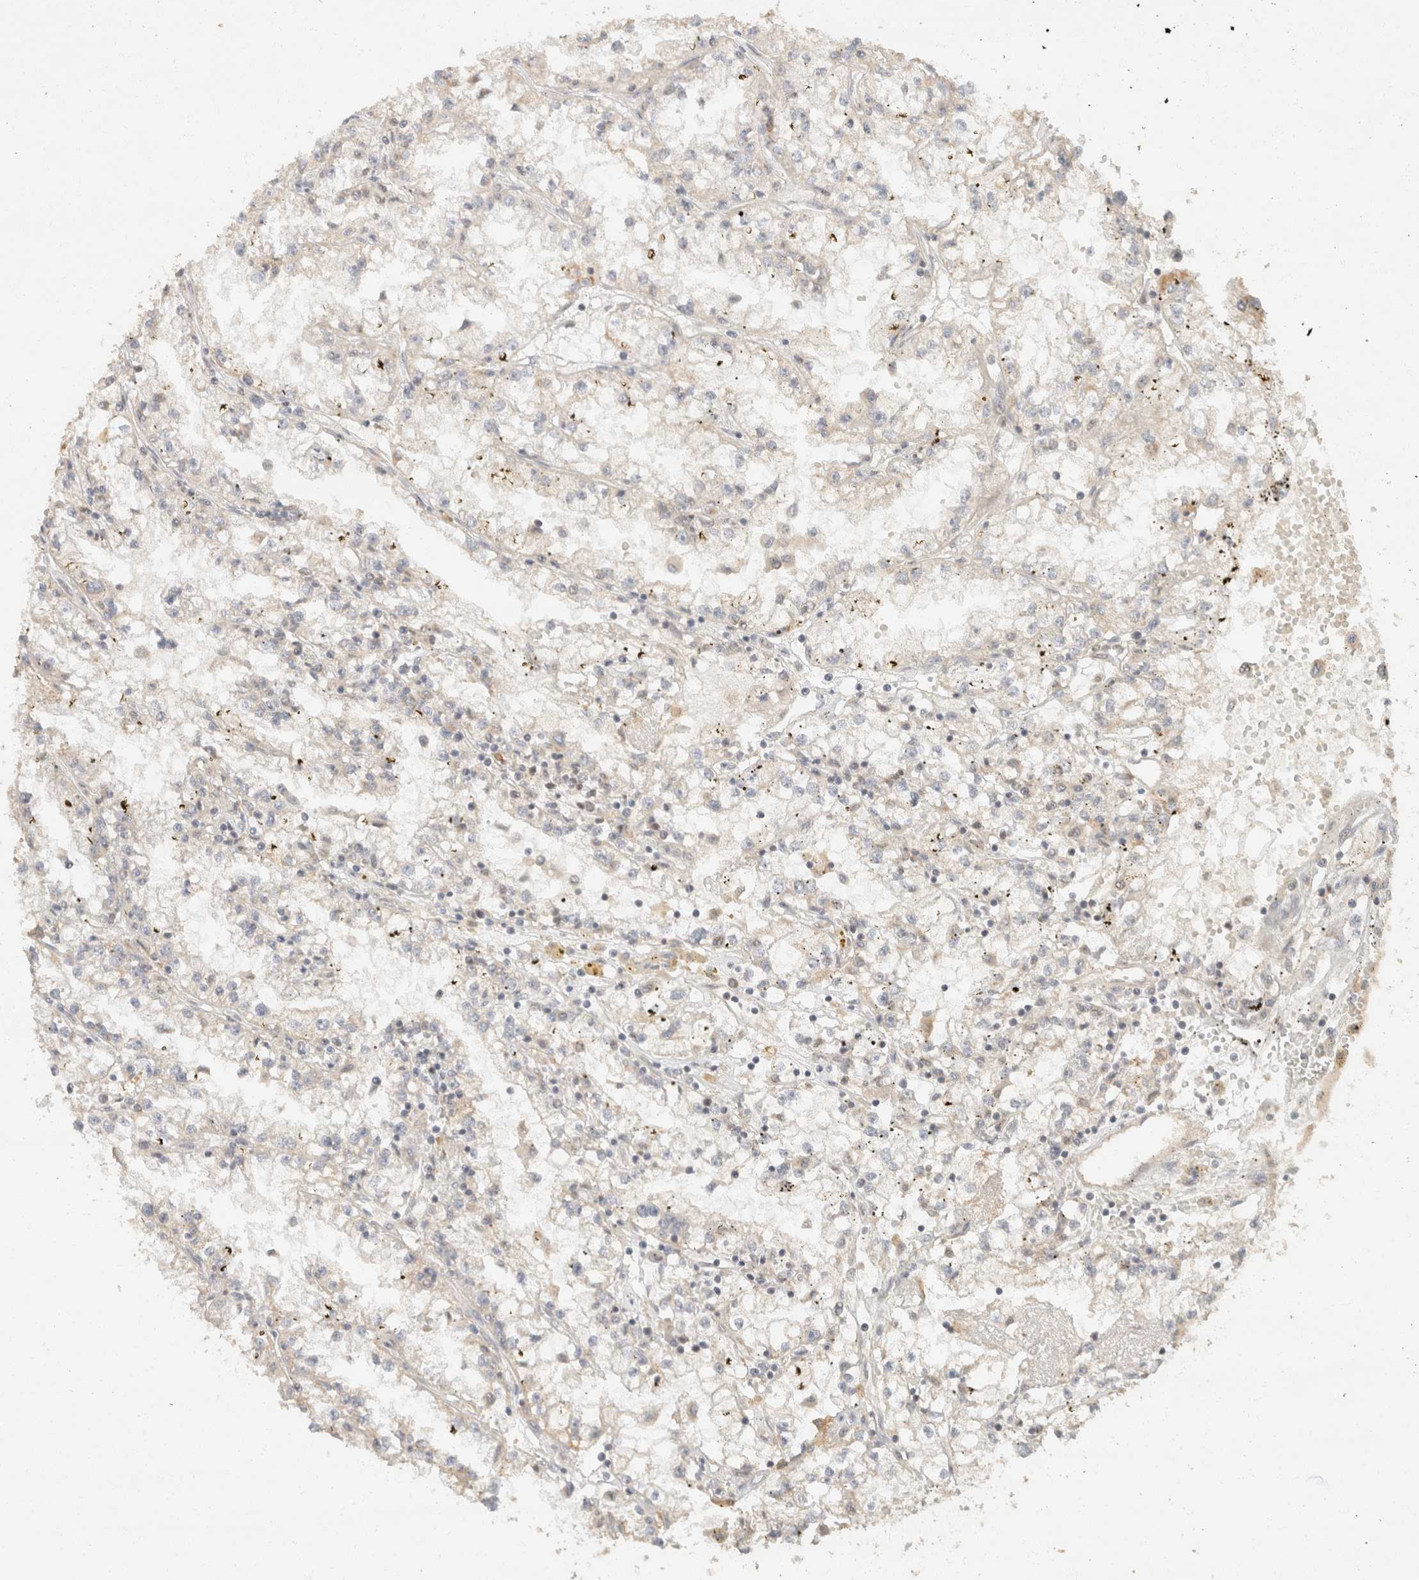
{"staining": {"intensity": "negative", "quantity": "none", "location": "none"}, "tissue": "renal cancer", "cell_type": "Tumor cells", "image_type": "cancer", "snomed": [{"axis": "morphology", "description": "Adenocarcinoma, NOS"}, {"axis": "topography", "description": "Kidney"}], "caption": "Renal adenocarcinoma was stained to show a protein in brown. There is no significant positivity in tumor cells.", "gene": "TACC1", "patient": {"sex": "male", "age": 56}}